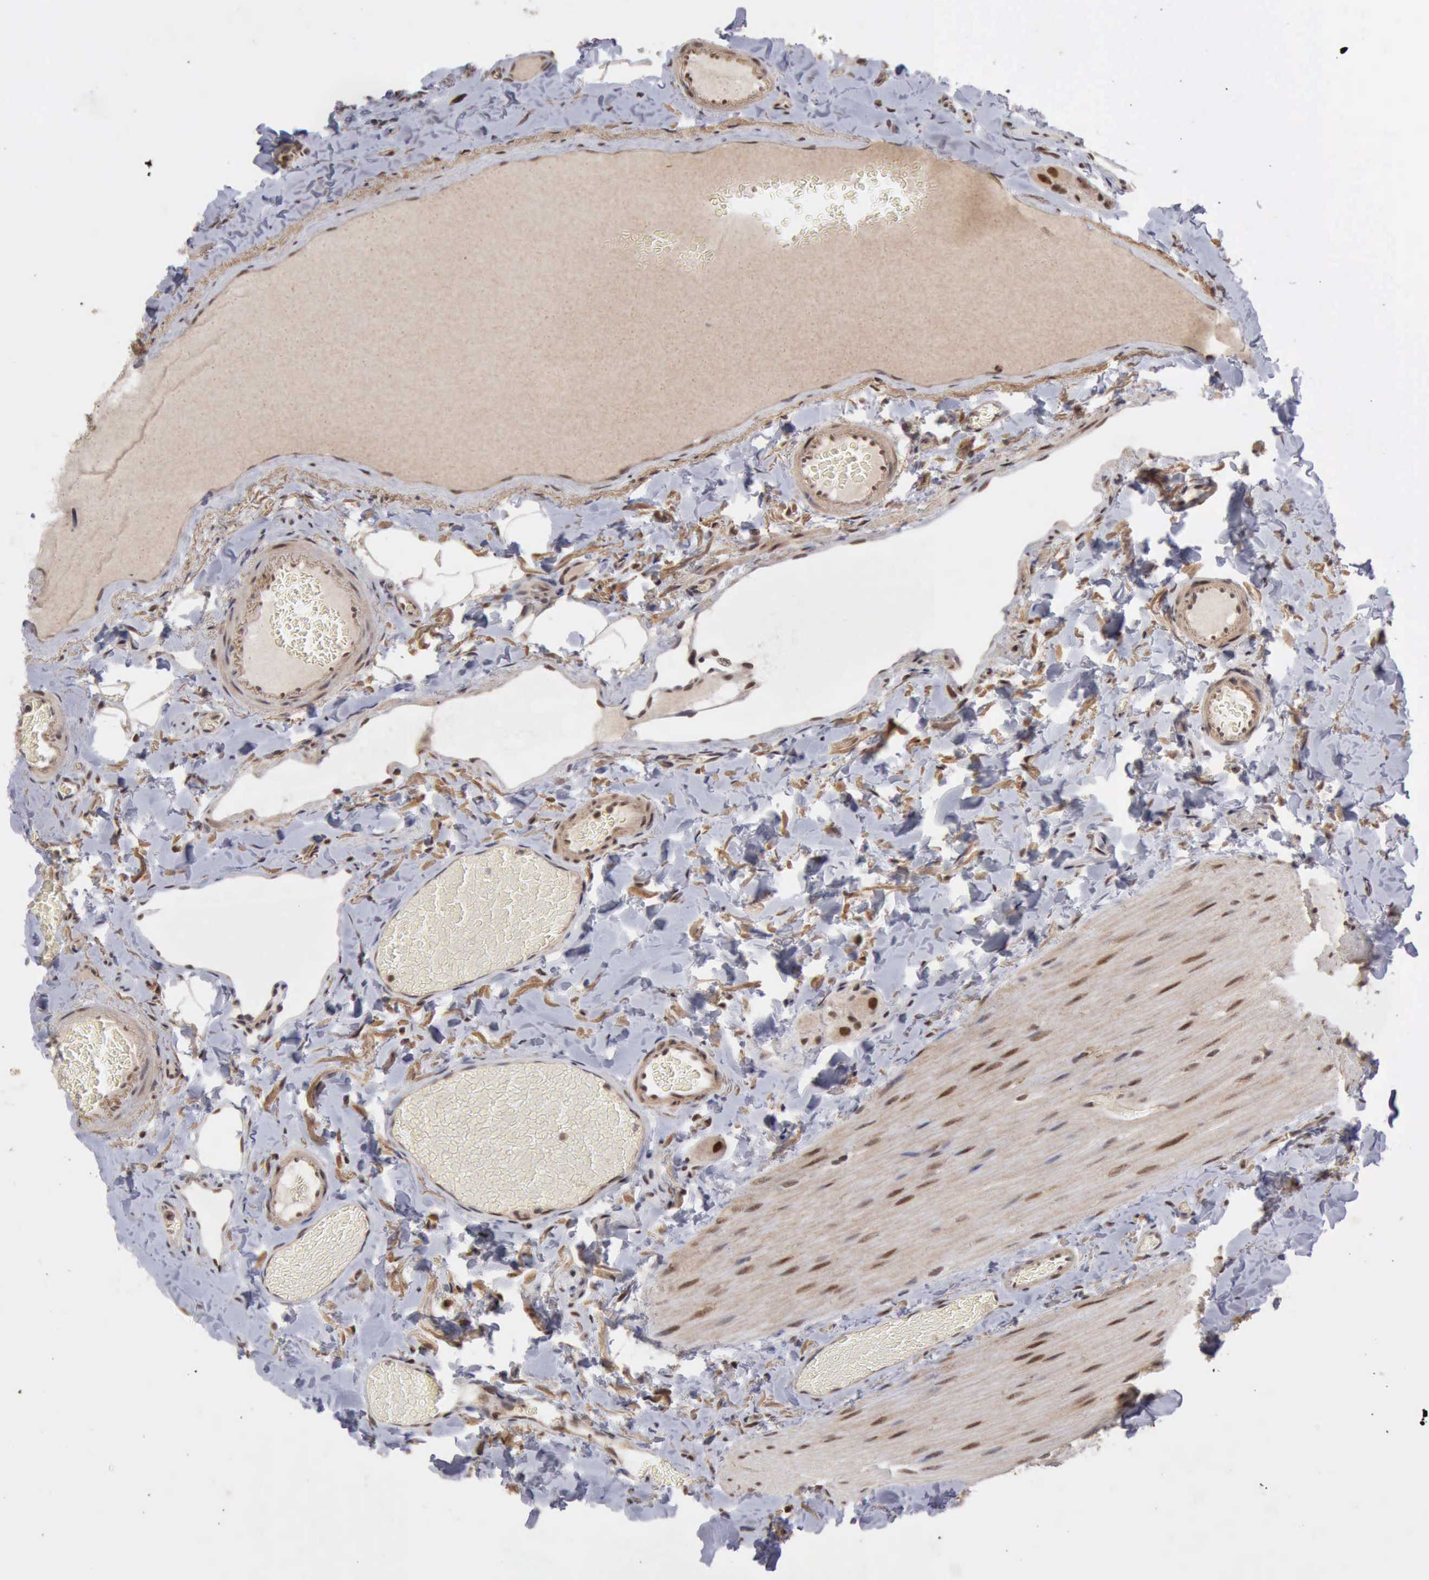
{"staining": {"intensity": "moderate", "quantity": "25%-75%", "location": "cytoplasmic/membranous,nuclear"}, "tissue": "duodenum", "cell_type": "Glandular cells", "image_type": "normal", "snomed": [{"axis": "morphology", "description": "Normal tissue, NOS"}, {"axis": "topography", "description": "Duodenum"}], "caption": "Approximately 25%-75% of glandular cells in unremarkable duodenum display moderate cytoplasmic/membranous,nuclear protein staining as visualized by brown immunohistochemical staining.", "gene": "CDKN2A", "patient": {"sex": "male", "age": 66}}